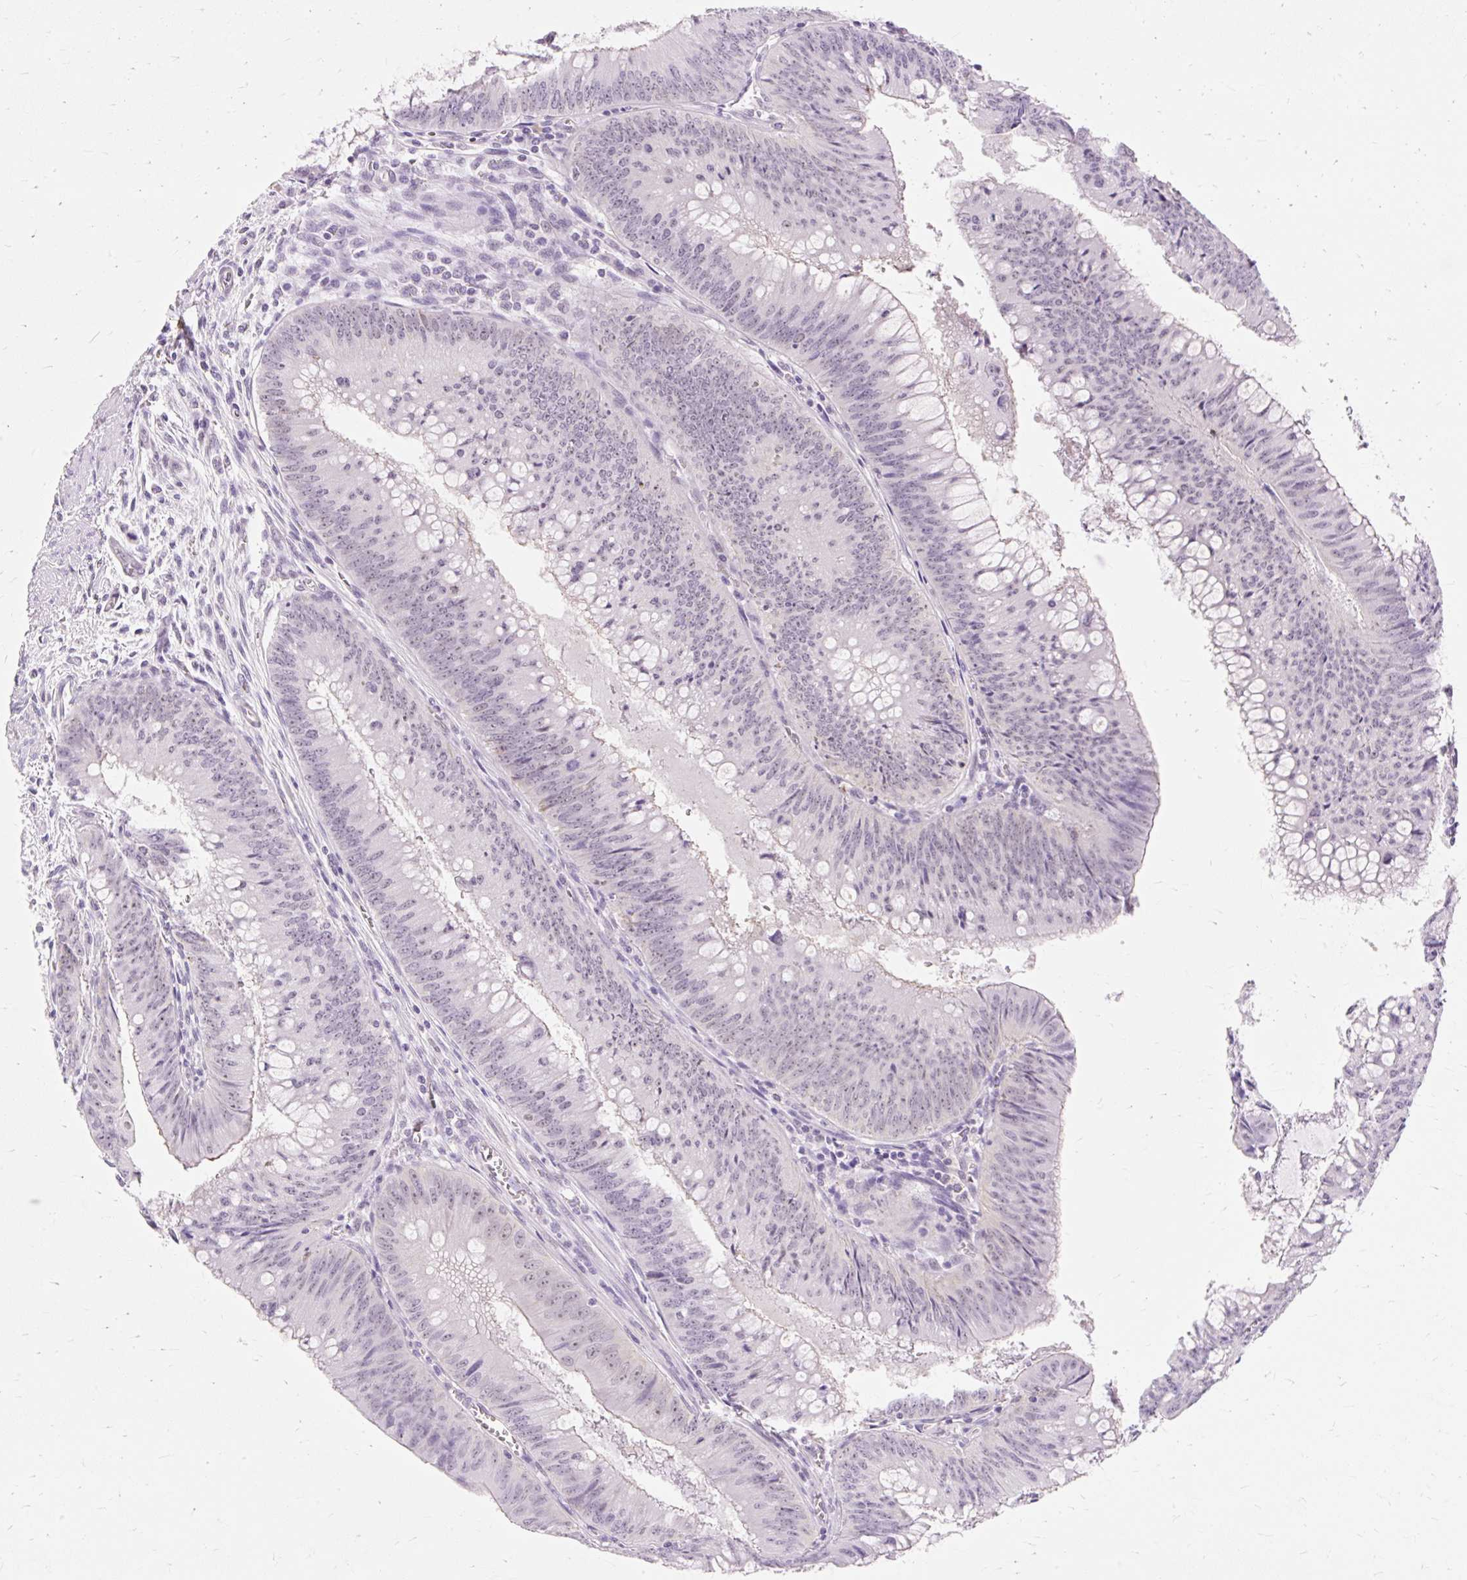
{"staining": {"intensity": "weak", "quantity": "<25%", "location": "nuclear"}, "tissue": "colorectal cancer", "cell_type": "Tumor cells", "image_type": "cancer", "snomed": [{"axis": "morphology", "description": "Adenocarcinoma, NOS"}, {"axis": "topography", "description": "Rectum"}], "caption": "Immunohistochemistry (IHC) photomicrograph of neoplastic tissue: colorectal cancer (adenocarcinoma) stained with DAB (3,3'-diaminobenzidine) reveals no significant protein expression in tumor cells. Brightfield microscopy of immunohistochemistry (IHC) stained with DAB (brown) and hematoxylin (blue), captured at high magnification.", "gene": "OBP2A", "patient": {"sex": "female", "age": 72}}